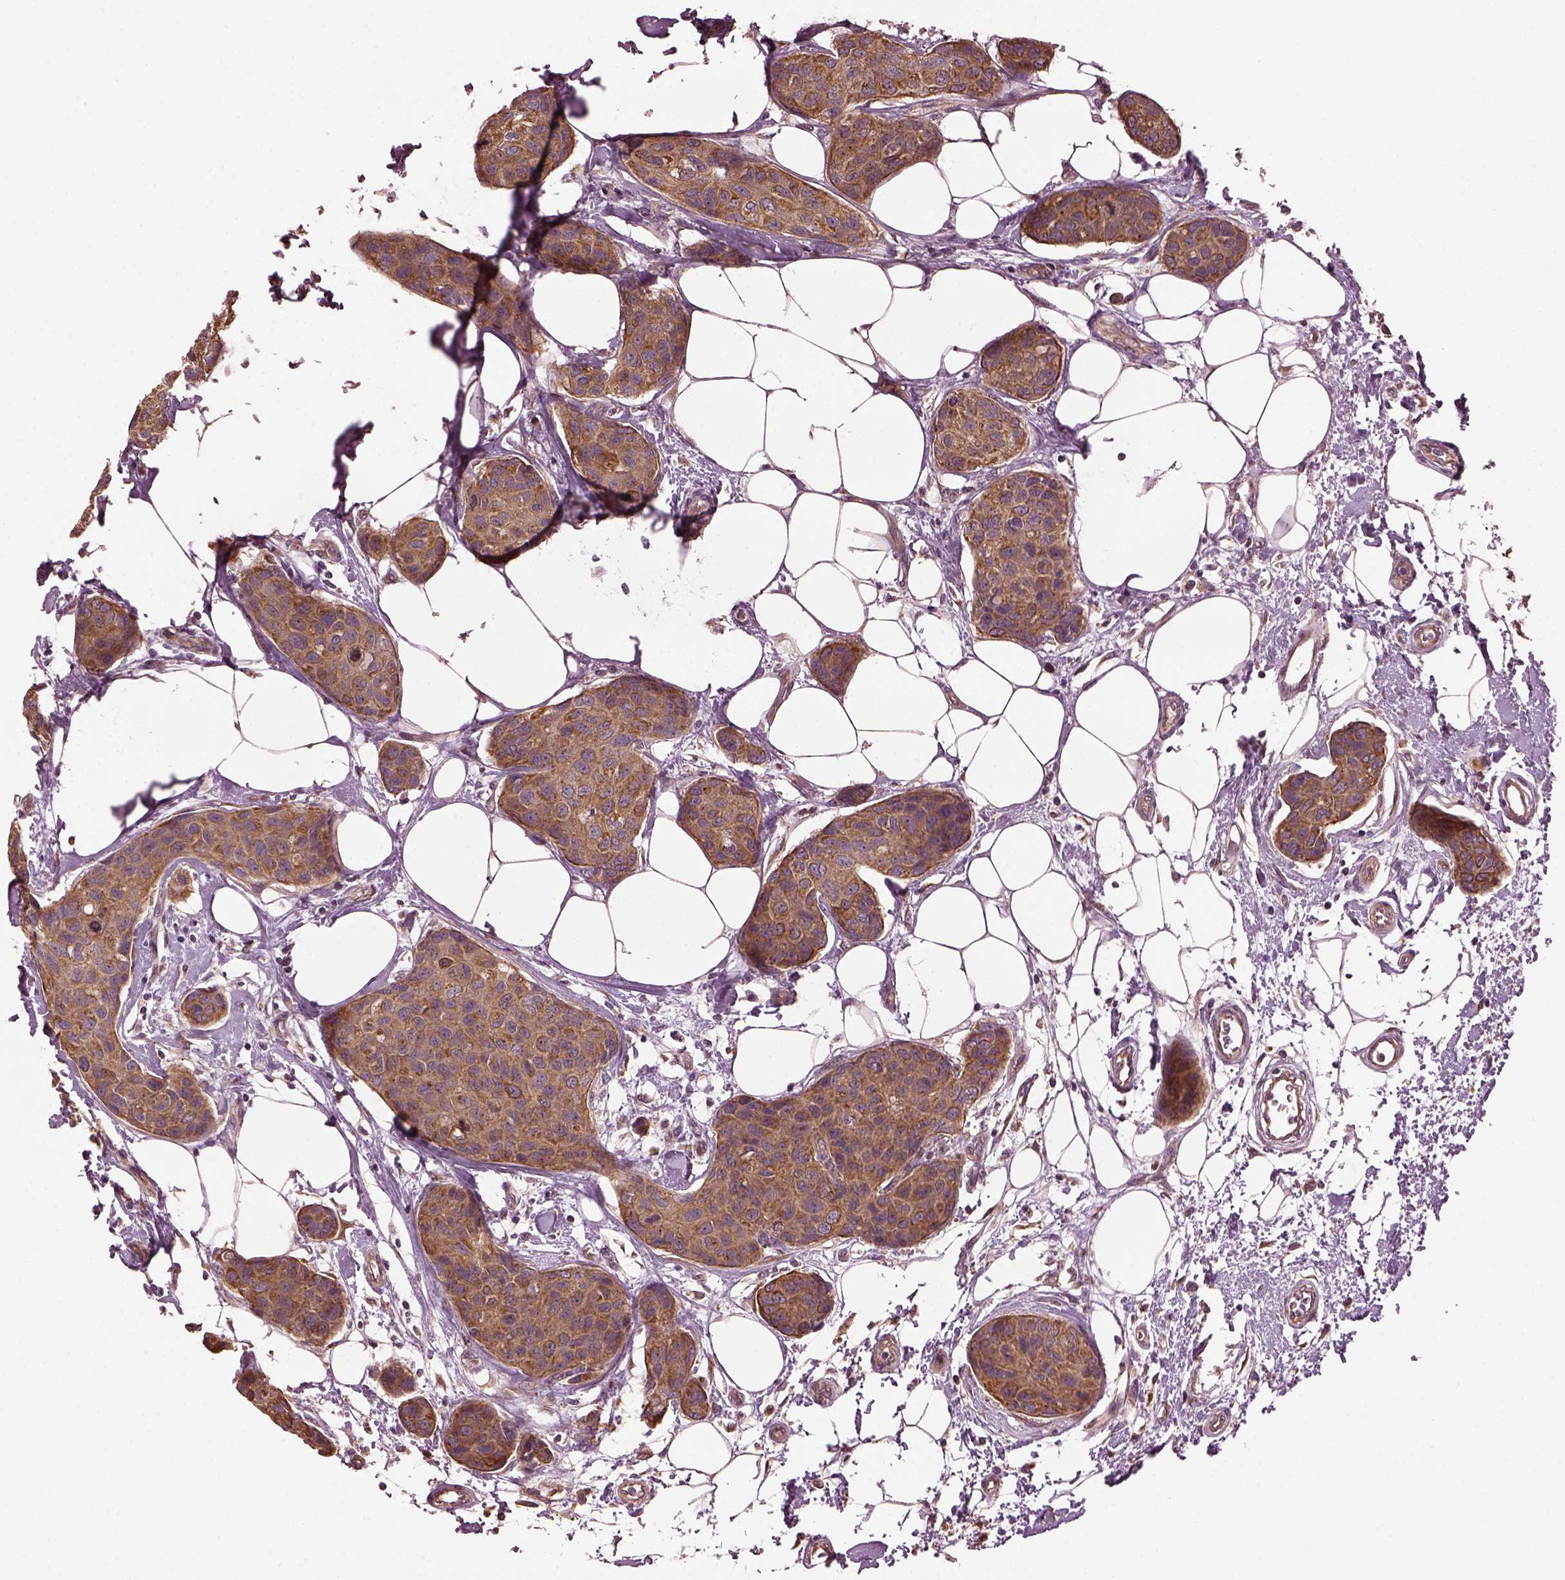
{"staining": {"intensity": "moderate", "quantity": ">75%", "location": "cytoplasmic/membranous,nuclear"}, "tissue": "breast cancer", "cell_type": "Tumor cells", "image_type": "cancer", "snomed": [{"axis": "morphology", "description": "Duct carcinoma"}, {"axis": "topography", "description": "Breast"}], "caption": "Breast cancer stained with DAB immunohistochemistry exhibits medium levels of moderate cytoplasmic/membranous and nuclear staining in approximately >75% of tumor cells. The staining was performed using DAB to visualize the protein expression in brown, while the nuclei were stained in blue with hematoxylin (Magnification: 20x).", "gene": "RUFY3", "patient": {"sex": "female", "age": 80}}